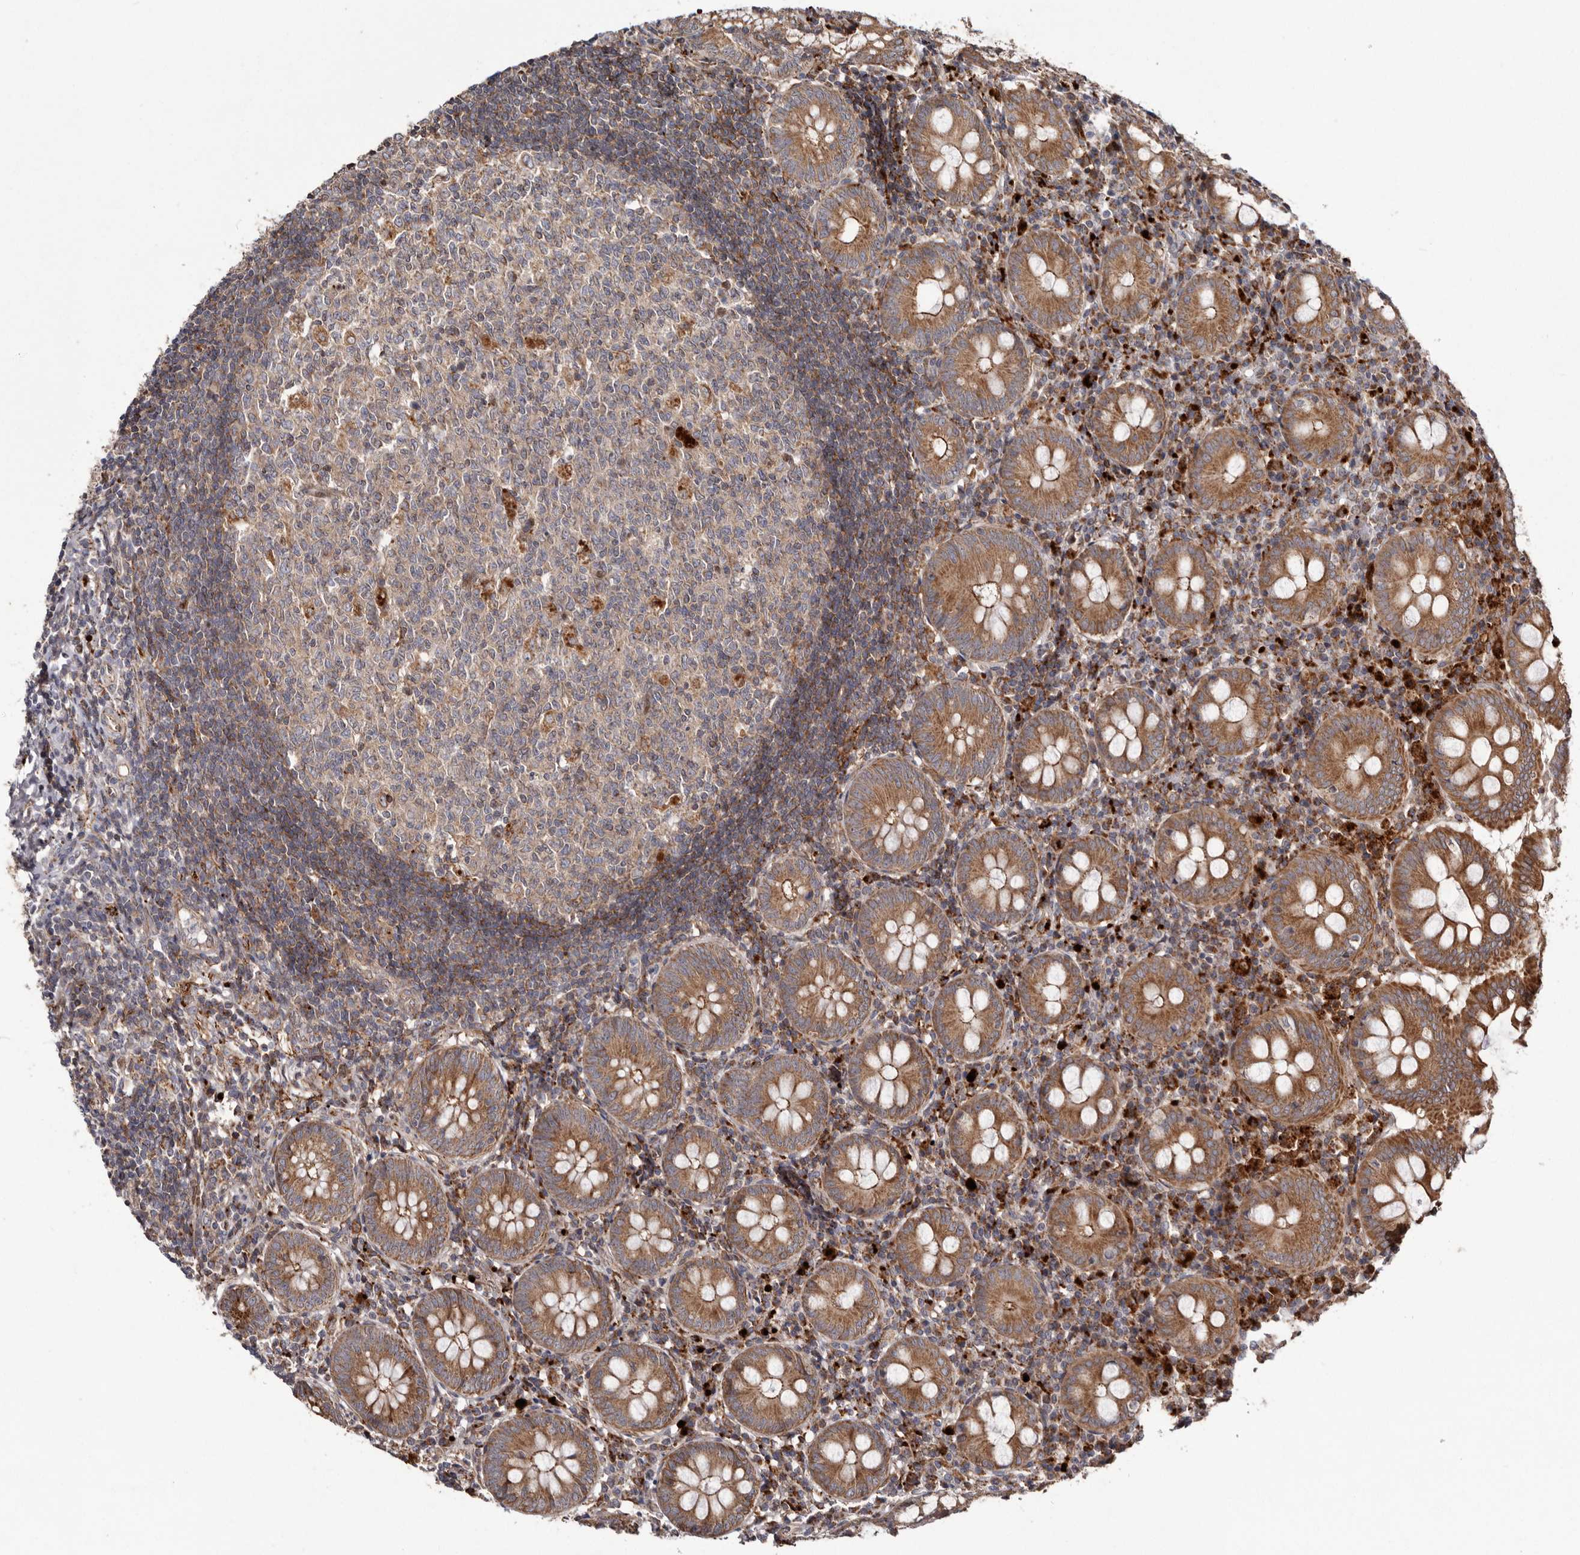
{"staining": {"intensity": "moderate", "quantity": ">75%", "location": "cytoplasmic/membranous"}, "tissue": "appendix", "cell_type": "Glandular cells", "image_type": "normal", "snomed": [{"axis": "morphology", "description": "Normal tissue, NOS"}, {"axis": "topography", "description": "Appendix"}], "caption": "Protein staining of unremarkable appendix displays moderate cytoplasmic/membranous positivity in approximately >75% of glandular cells.", "gene": "NUP43", "patient": {"sex": "female", "age": 54}}